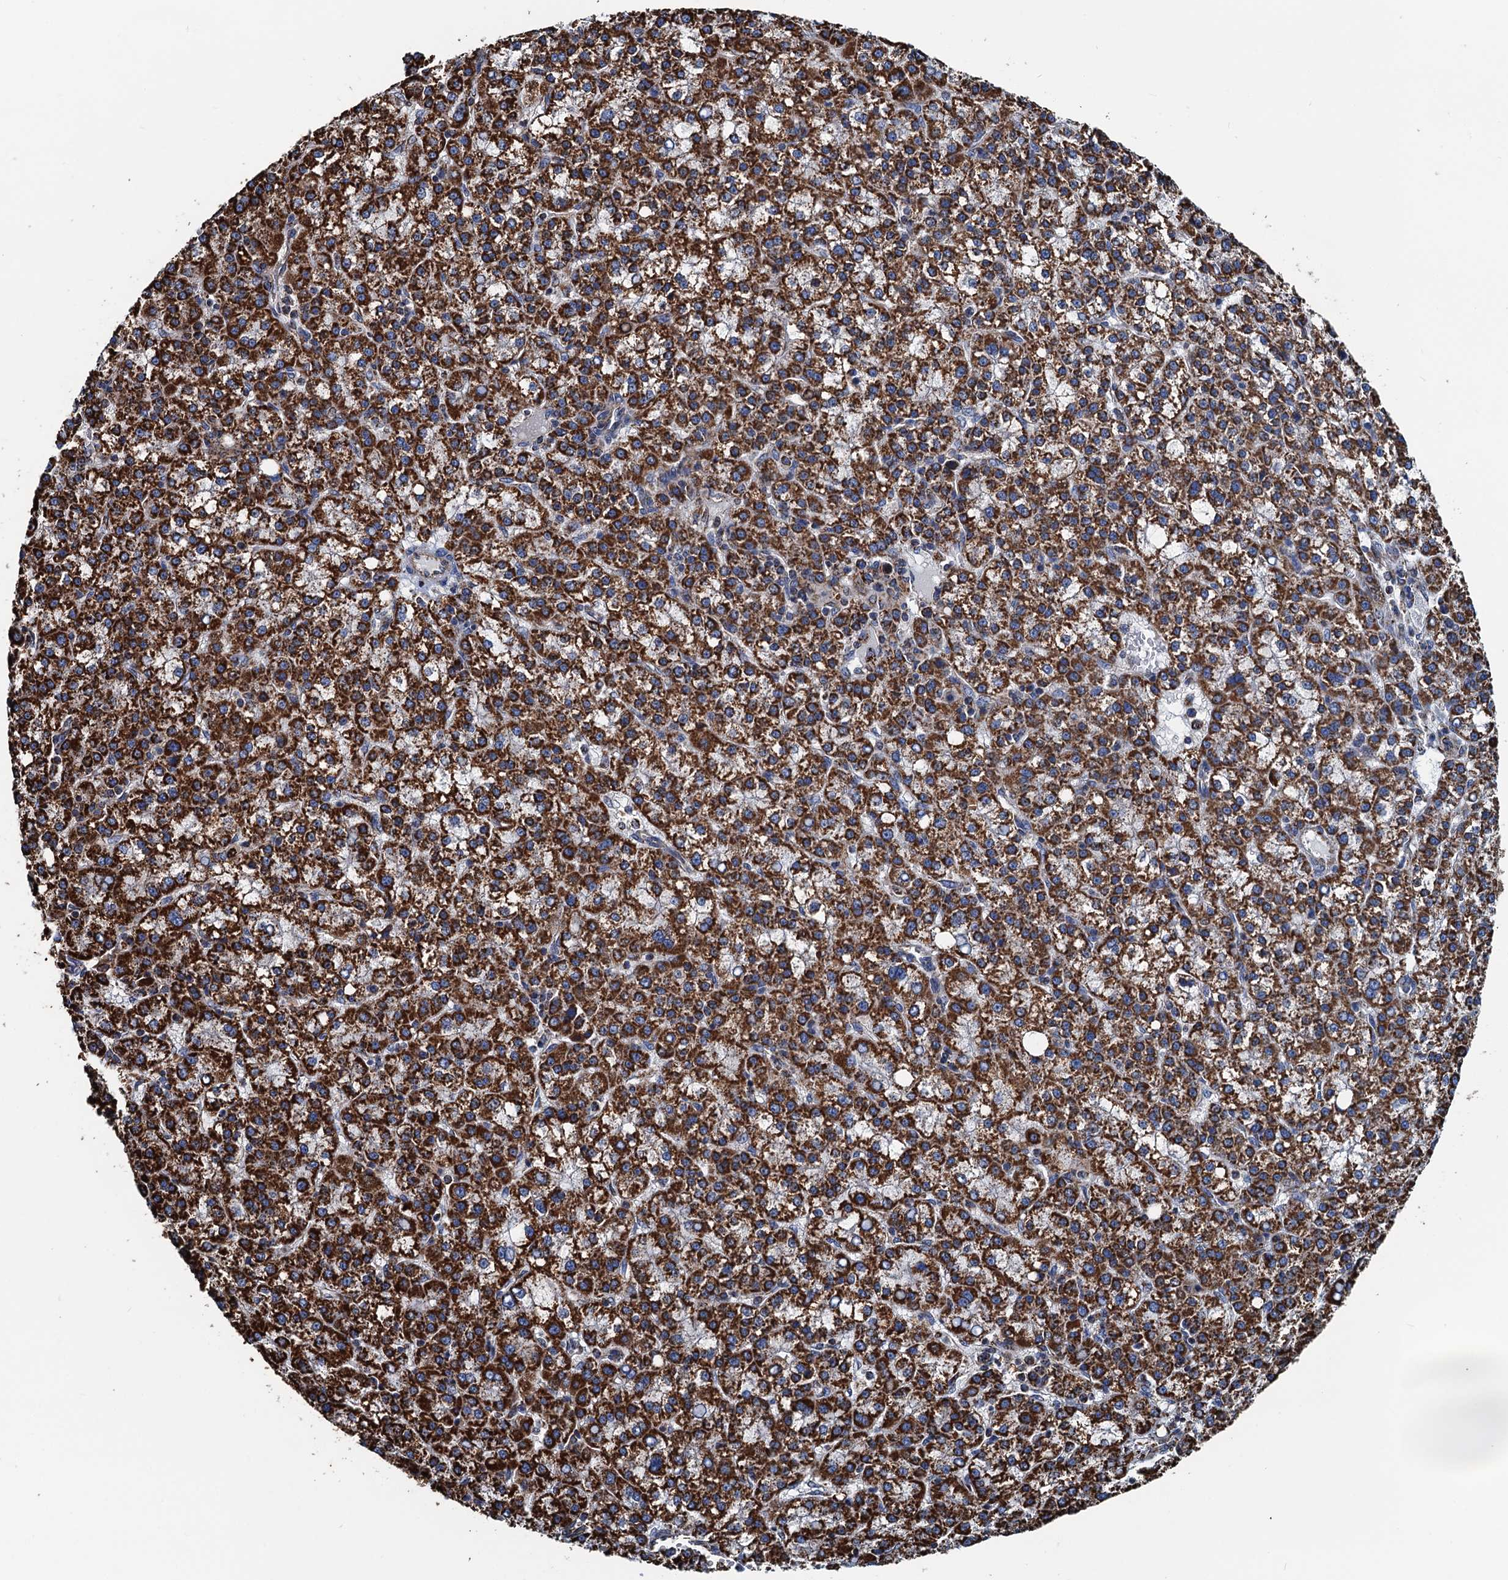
{"staining": {"intensity": "strong", "quantity": ">75%", "location": "cytoplasmic/membranous"}, "tissue": "liver cancer", "cell_type": "Tumor cells", "image_type": "cancer", "snomed": [{"axis": "morphology", "description": "Carcinoma, Hepatocellular, NOS"}, {"axis": "topography", "description": "Liver"}], "caption": "Immunohistochemical staining of human liver hepatocellular carcinoma shows strong cytoplasmic/membranous protein expression in about >75% of tumor cells.", "gene": "AAGAB", "patient": {"sex": "female", "age": 58}}